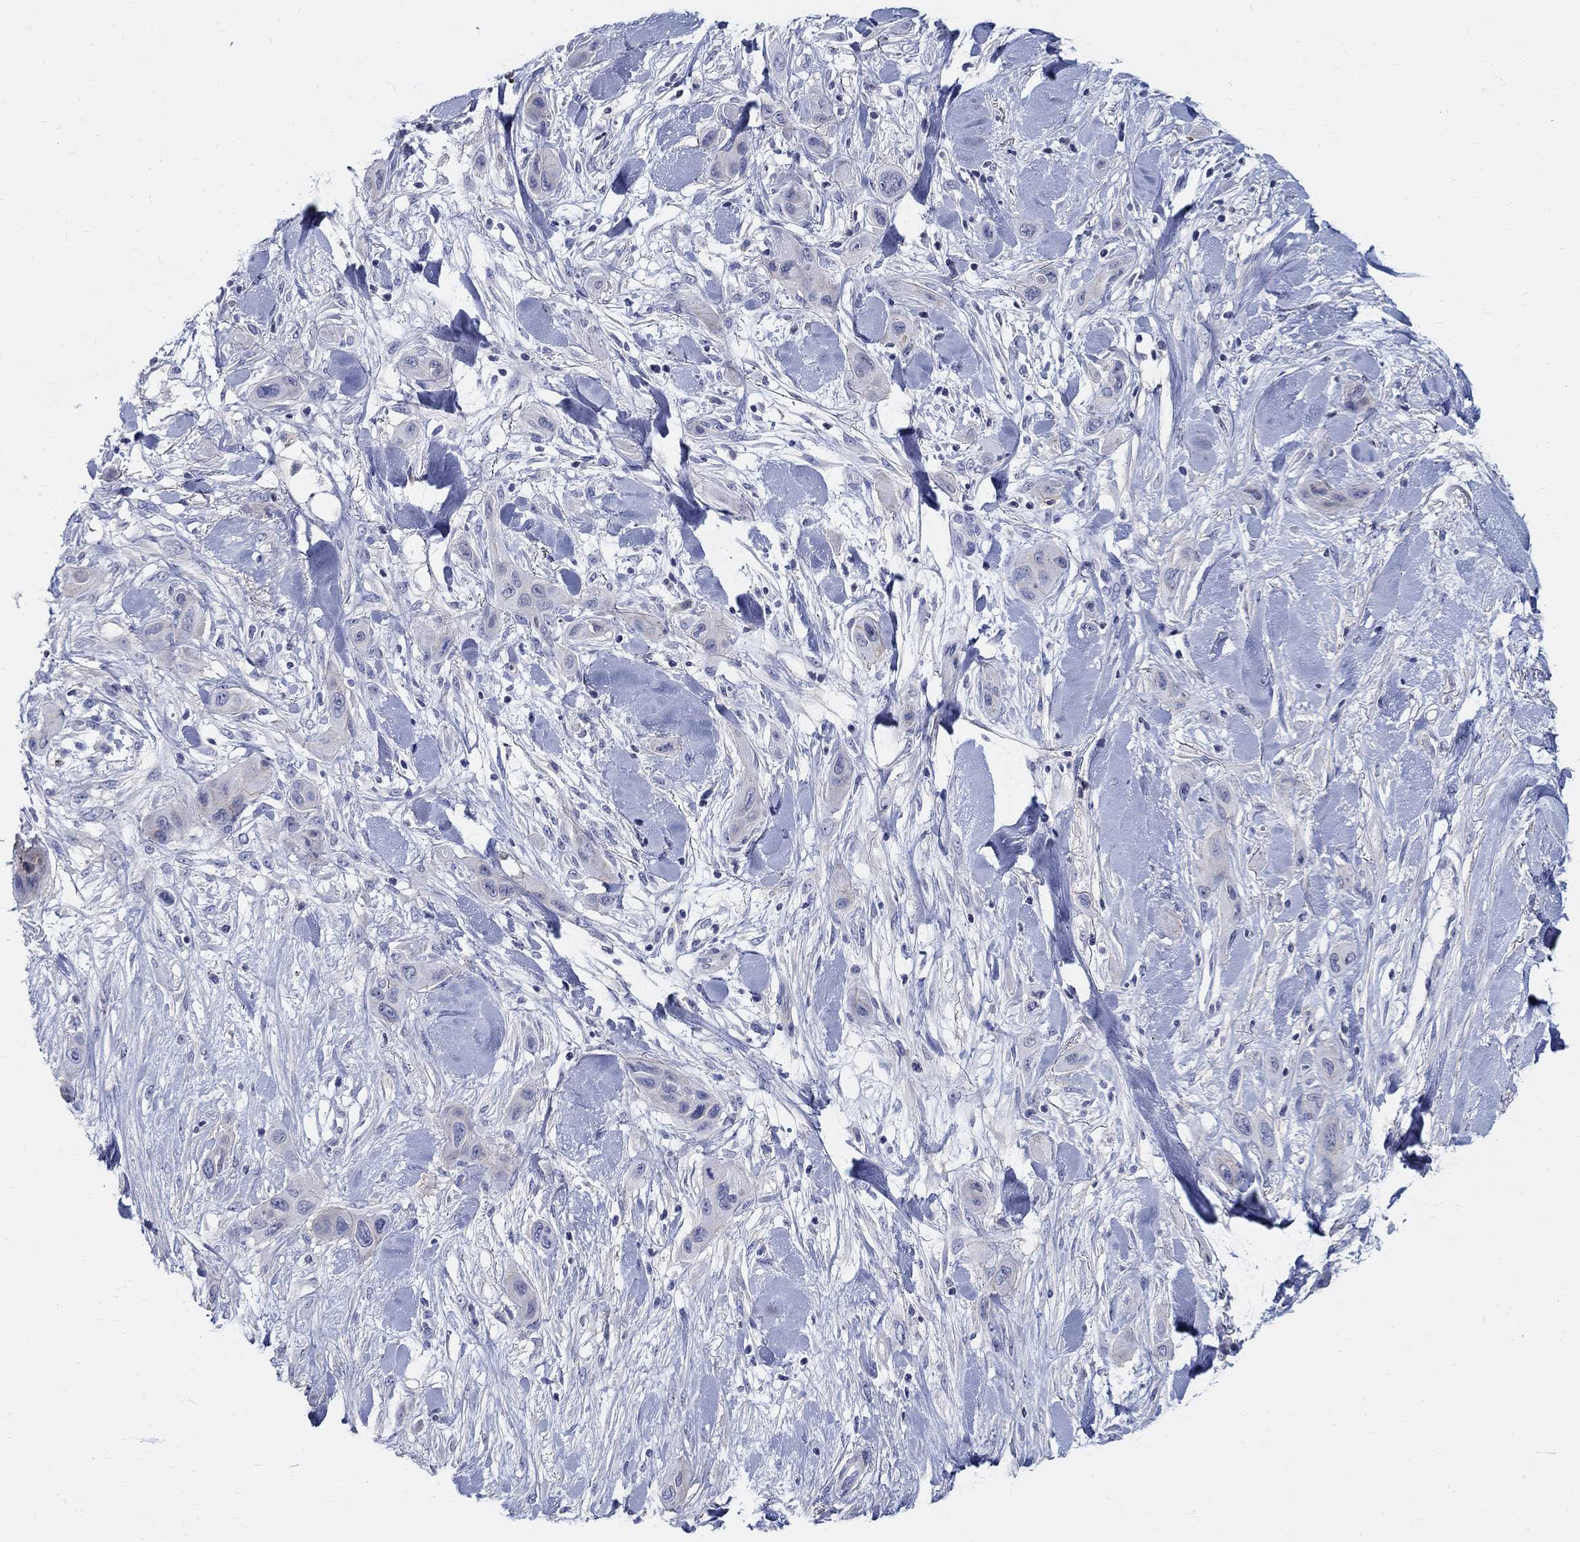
{"staining": {"intensity": "negative", "quantity": "none", "location": "none"}, "tissue": "skin cancer", "cell_type": "Tumor cells", "image_type": "cancer", "snomed": [{"axis": "morphology", "description": "Squamous cell carcinoma, NOS"}, {"axis": "topography", "description": "Skin"}], "caption": "Histopathology image shows no significant protein expression in tumor cells of squamous cell carcinoma (skin).", "gene": "SOX2", "patient": {"sex": "male", "age": 79}}